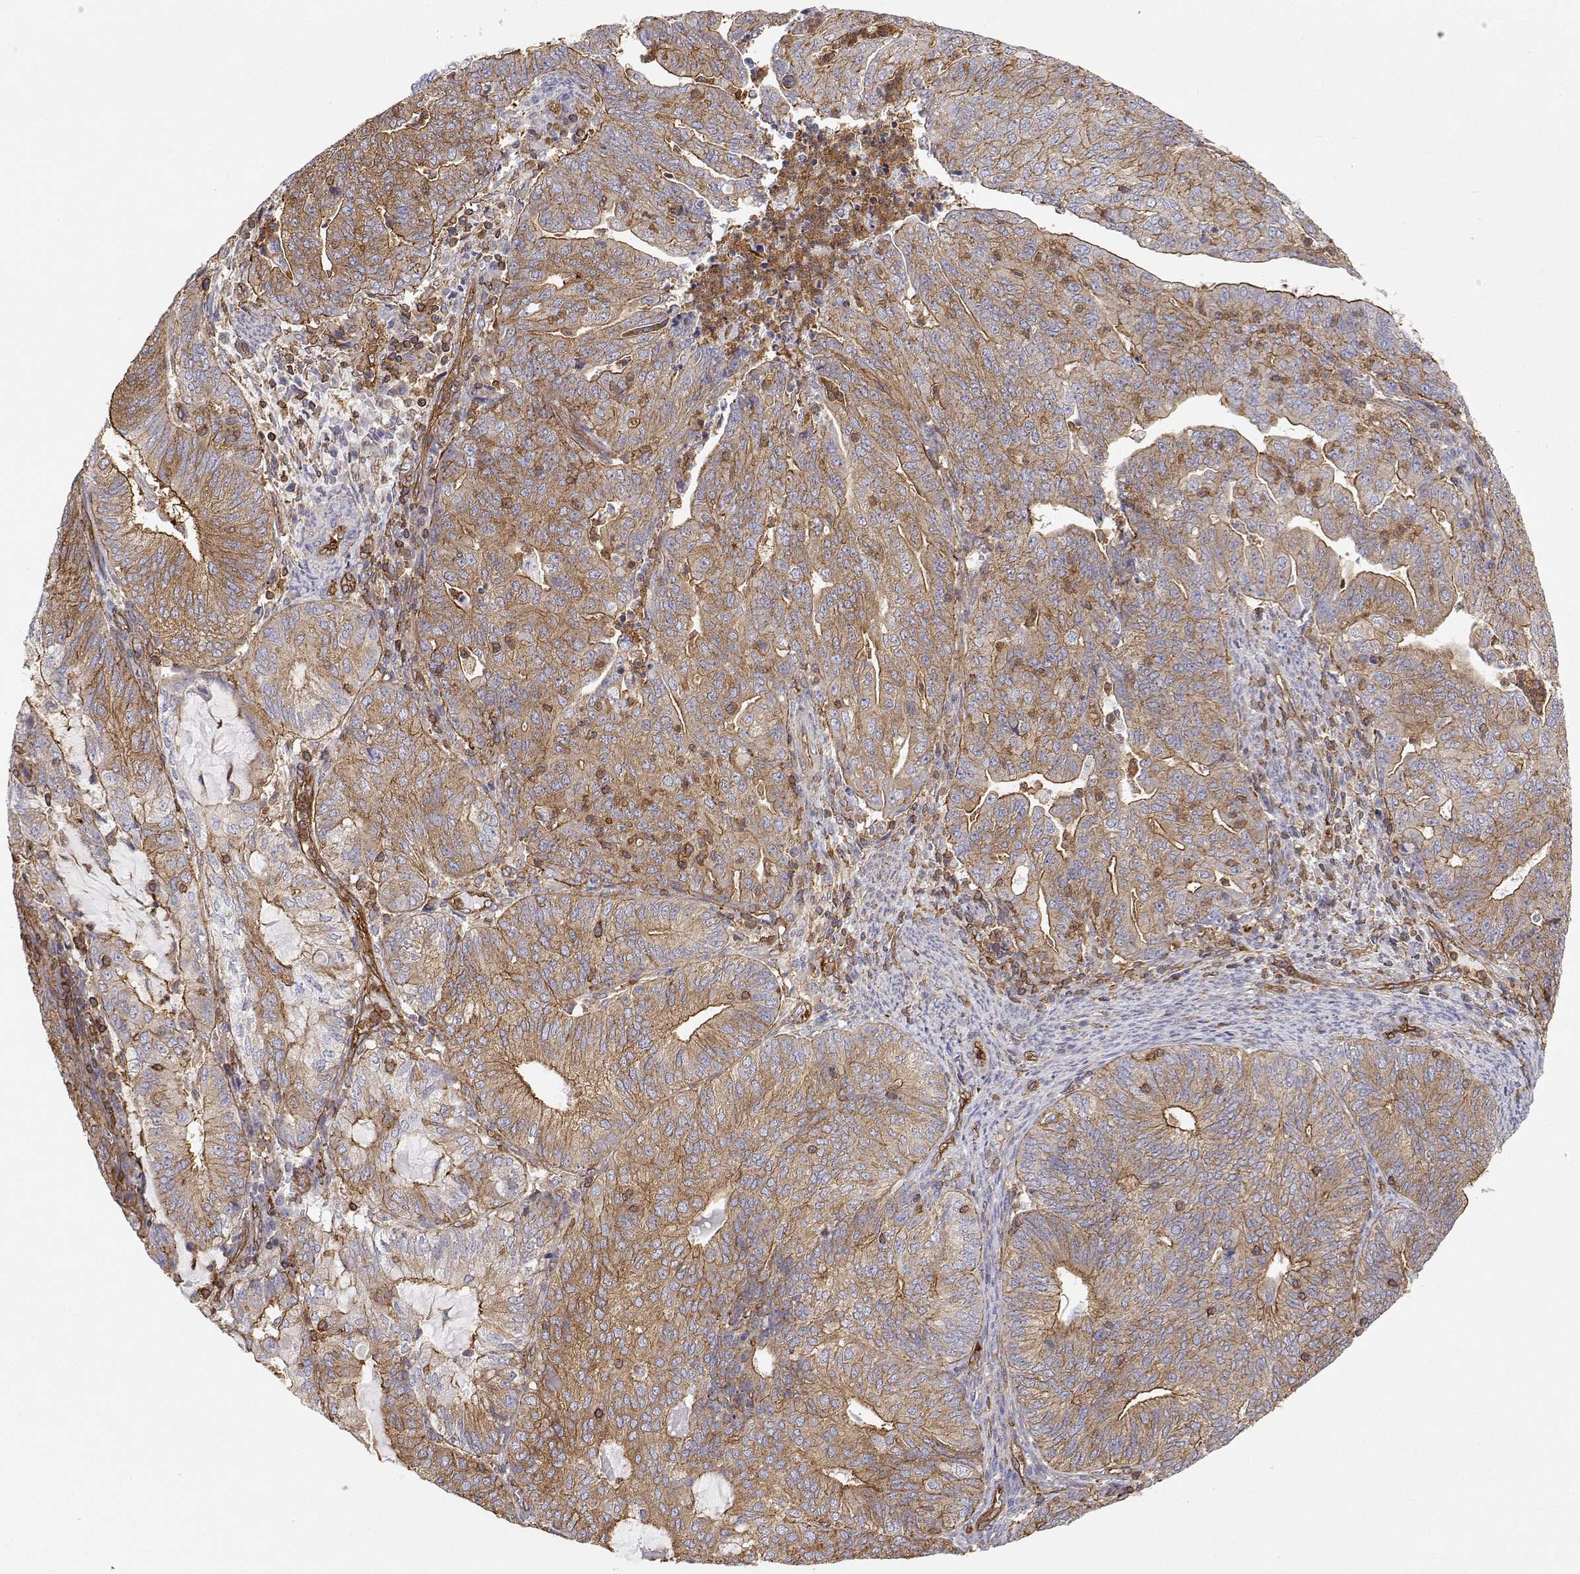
{"staining": {"intensity": "moderate", "quantity": ">75%", "location": "cytoplasmic/membranous"}, "tissue": "endometrial cancer", "cell_type": "Tumor cells", "image_type": "cancer", "snomed": [{"axis": "morphology", "description": "Adenocarcinoma, NOS"}, {"axis": "topography", "description": "Endometrium"}], "caption": "Protein expression by IHC displays moderate cytoplasmic/membranous expression in about >75% of tumor cells in adenocarcinoma (endometrial). (Brightfield microscopy of DAB IHC at high magnification).", "gene": "MYH9", "patient": {"sex": "female", "age": 82}}